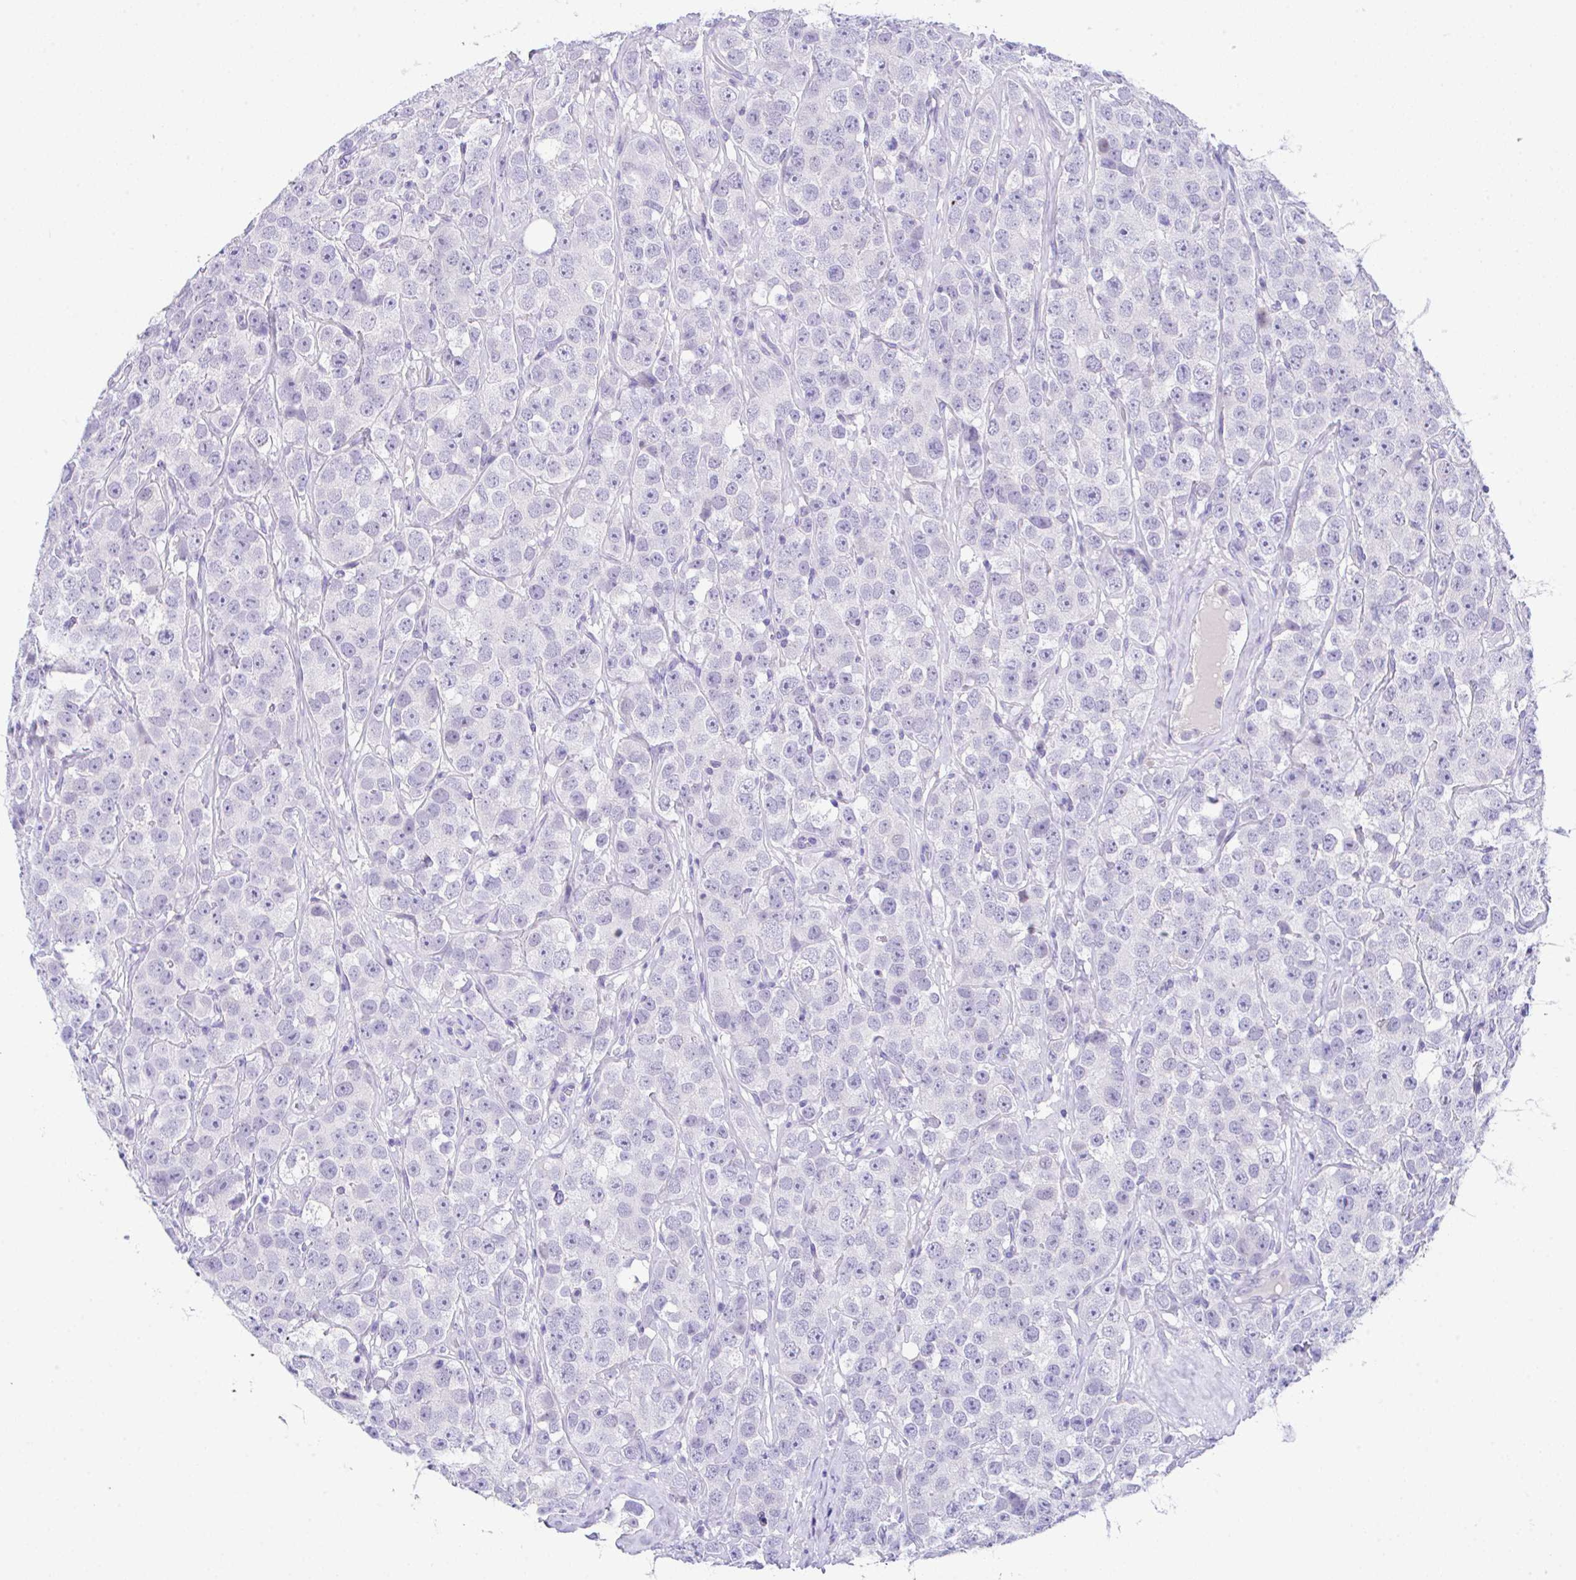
{"staining": {"intensity": "negative", "quantity": "none", "location": "none"}, "tissue": "testis cancer", "cell_type": "Tumor cells", "image_type": "cancer", "snomed": [{"axis": "morphology", "description": "Seminoma, NOS"}, {"axis": "topography", "description": "Testis"}], "caption": "A high-resolution histopathology image shows IHC staining of testis cancer, which exhibits no significant staining in tumor cells.", "gene": "HOXB4", "patient": {"sex": "male", "age": 28}}